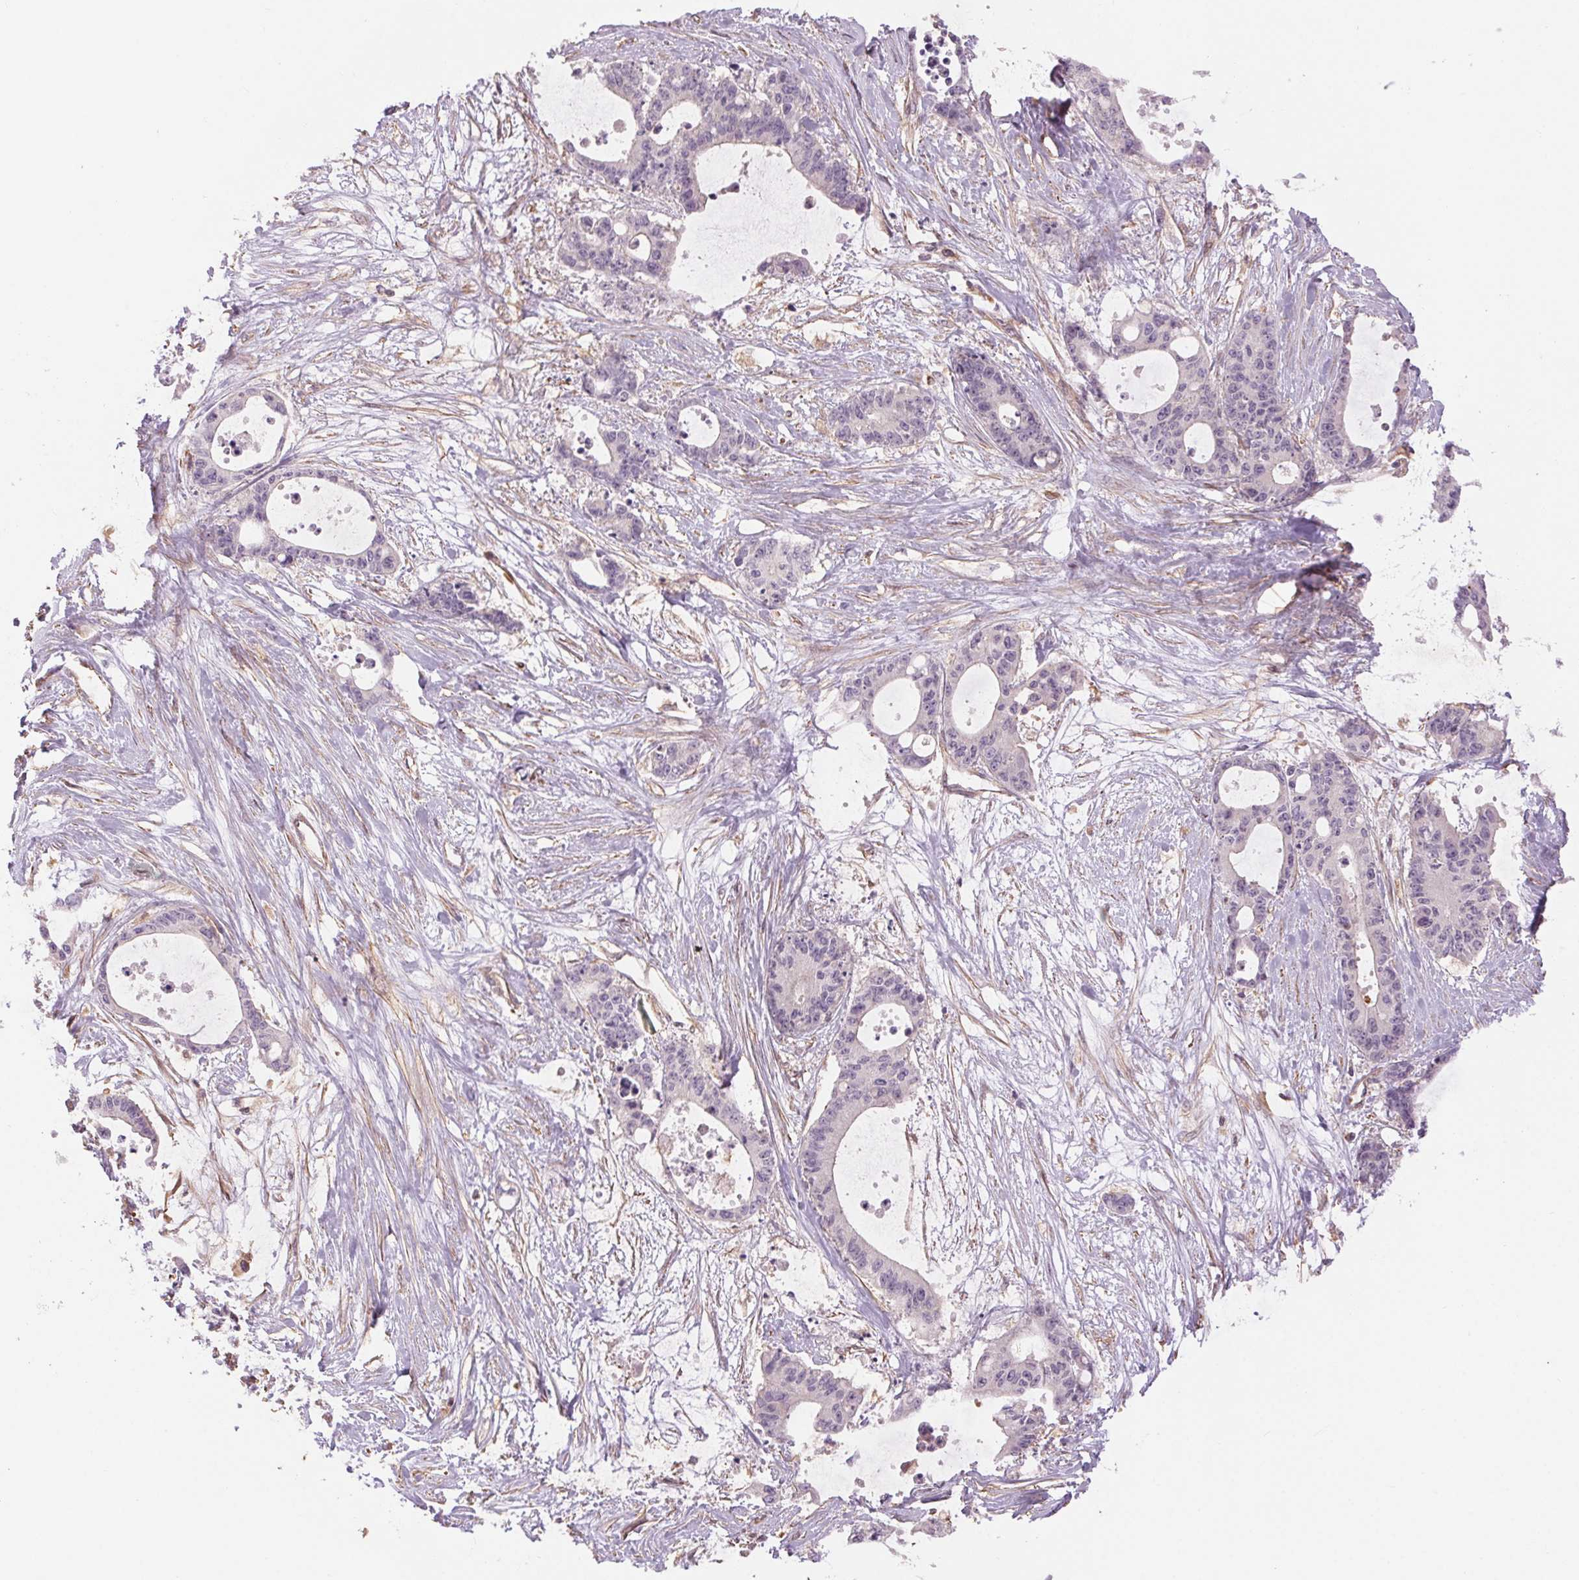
{"staining": {"intensity": "negative", "quantity": "none", "location": "none"}, "tissue": "liver cancer", "cell_type": "Tumor cells", "image_type": "cancer", "snomed": [{"axis": "morphology", "description": "Normal tissue, NOS"}, {"axis": "morphology", "description": "Cholangiocarcinoma"}, {"axis": "topography", "description": "Liver"}, {"axis": "topography", "description": "Peripheral nerve tissue"}], "caption": "A high-resolution image shows immunohistochemistry staining of liver cancer (cholangiocarcinoma), which demonstrates no significant expression in tumor cells.", "gene": "CCSER1", "patient": {"sex": "female", "age": 73}}